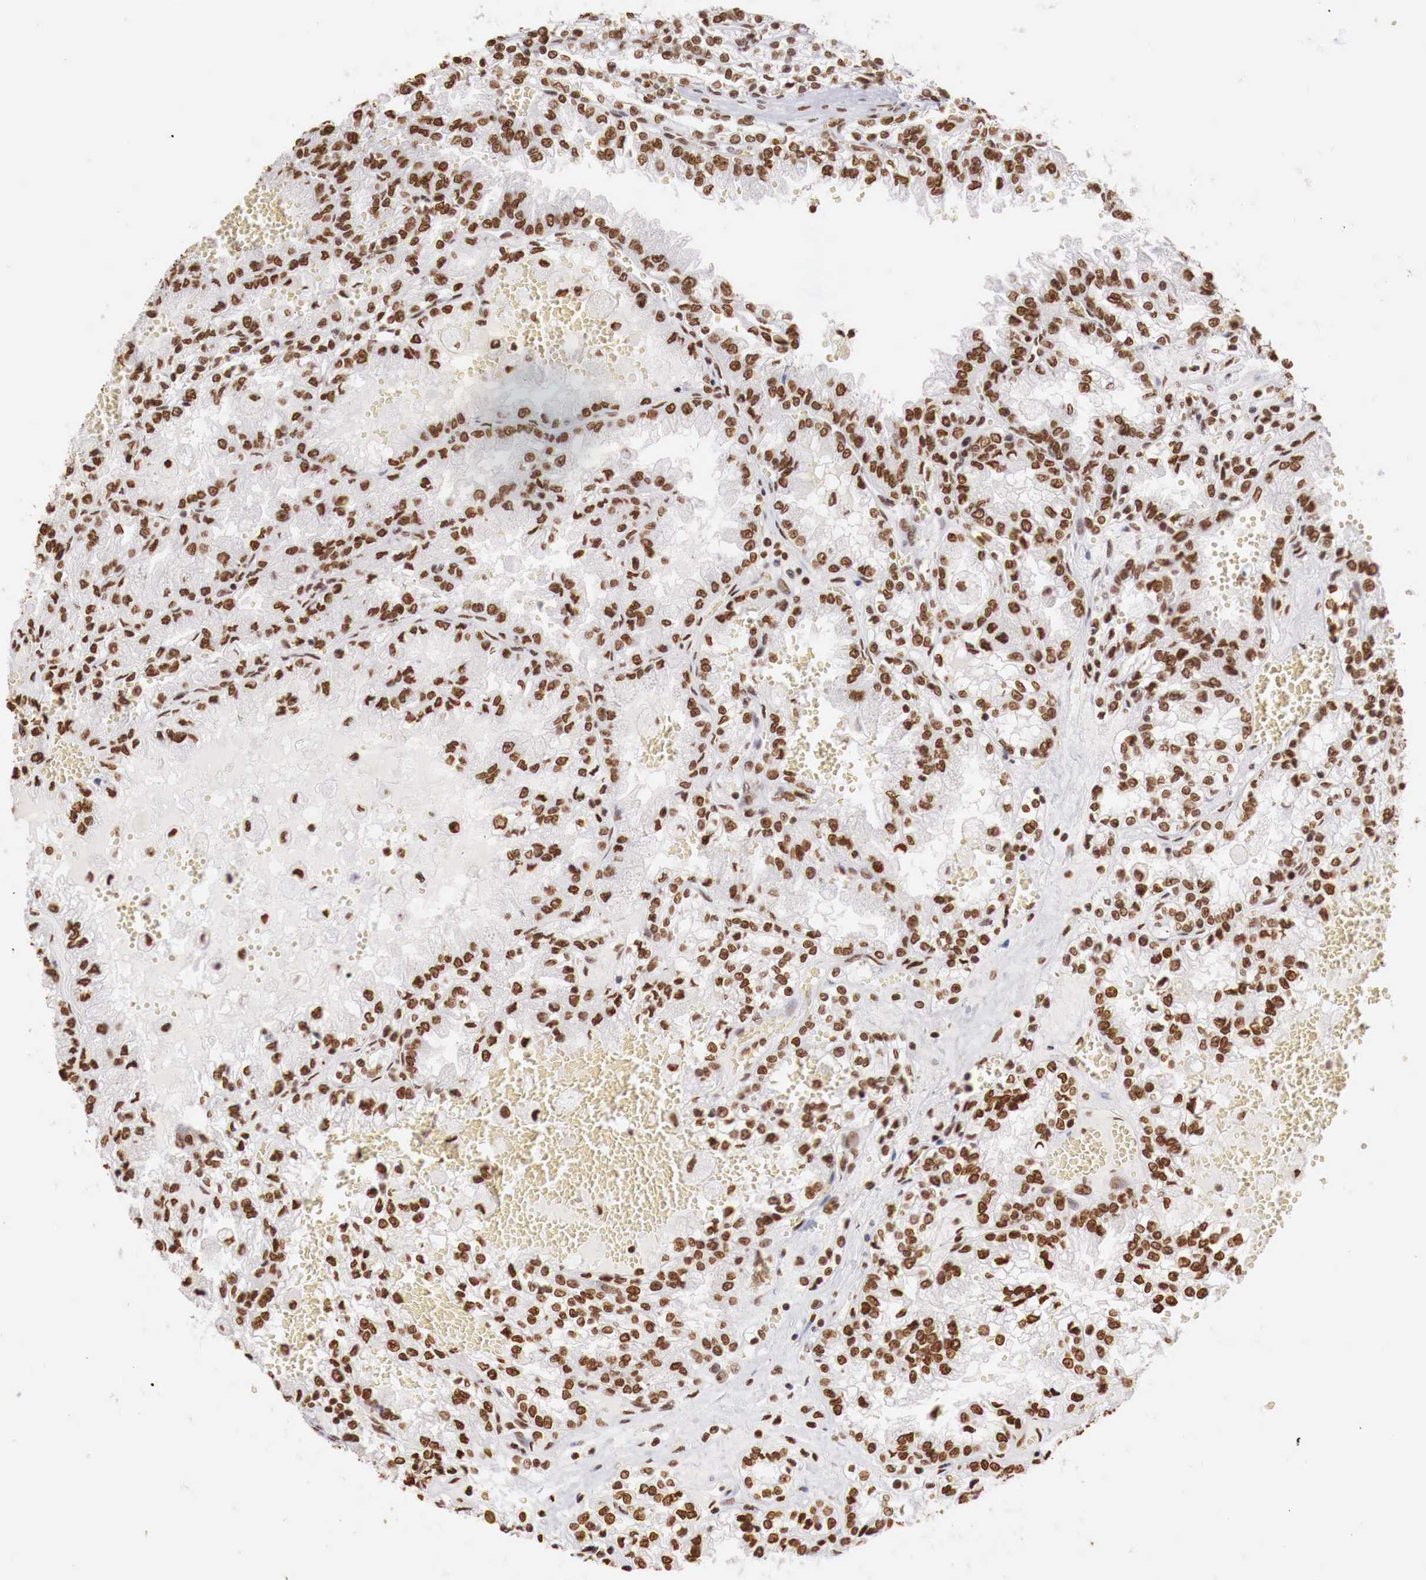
{"staining": {"intensity": "strong", "quantity": ">75%", "location": "nuclear"}, "tissue": "renal cancer", "cell_type": "Tumor cells", "image_type": "cancer", "snomed": [{"axis": "morphology", "description": "Adenocarcinoma, NOS"}, {"axis": "topography", "description": "Kidney"}], "caption": "Renal cancer (adenocarcinoma) was stained to show a protein in brown. There is high levels of strong nuclear staining in approximately >75% of tumor cells.", "gene": "DKC1", "patient": {"sex": "female", "age": 56}}